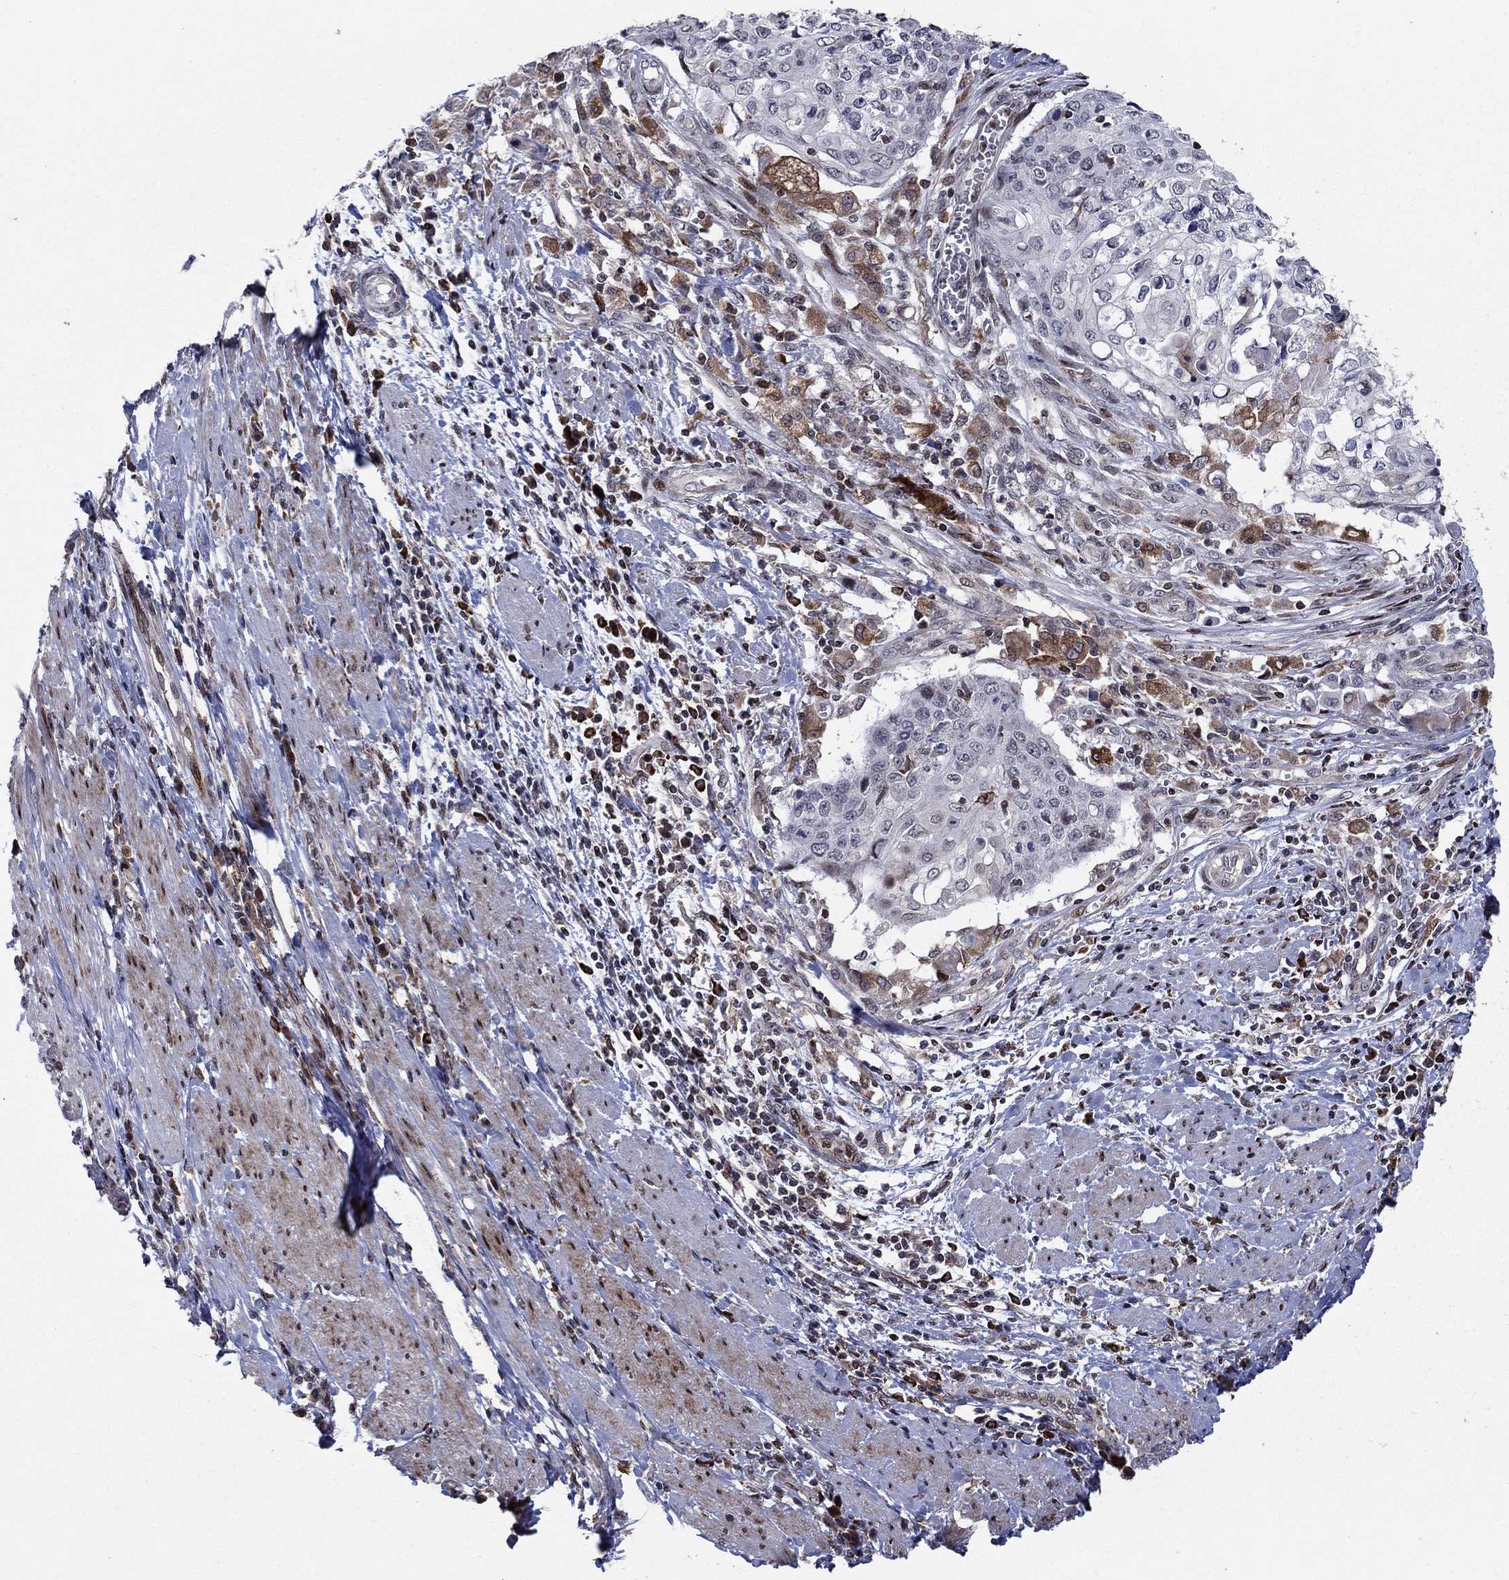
{"staining": {"intensity": "strong", "quantity": "<25%", "location": "cytoplasmic/membranous"}, "tissue": "cervical cancer", "cell_type": "Tumor cells", "image_type": "cancer", "snomed": [{"axis": "morphology", "description": "Squamous cell carcinoma, NOS"}, {"axis": "topography", "description": "Cervix"}], "caption": "IHC photomicrograph of neoplastic tissue: cervical cancer (squamous cell carcinoma) stained using immunohistochemistry reveals medium levels of strong protein expression localized specifically in the cytoplasmic/membranous of tumor cells, appearing as a cytoplasmic/membranous brown color.", "gene": "DHRS7", "patient": {"sex": "female", "age": 39}}